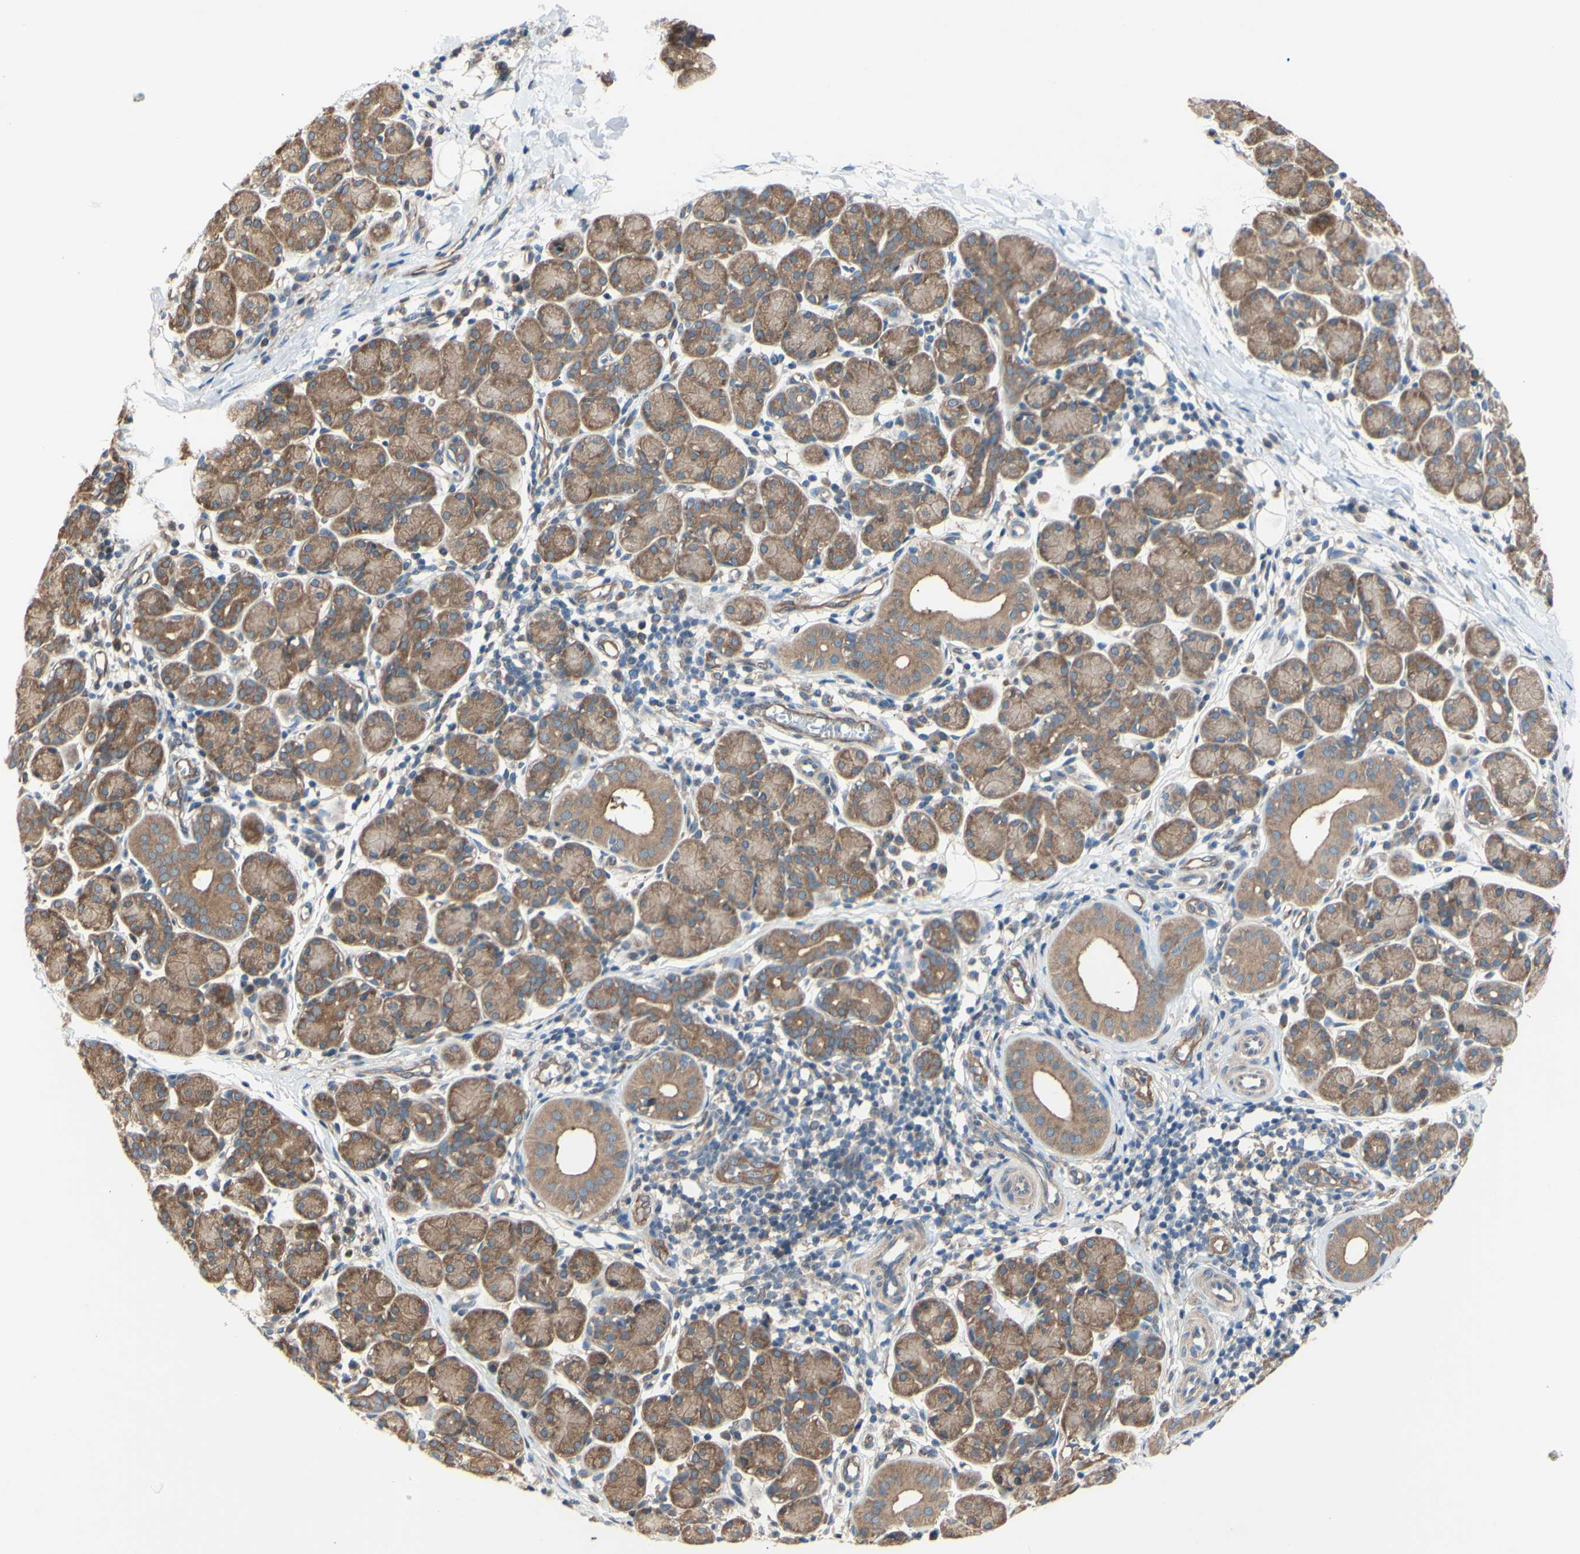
{"staining": {"intensity": "moderate", "quantity": ">75%", "location": "cytoplasmic/membranous"}, "tissue": "salivary gland", "cell_type": "Glandular cells", "image_type": "normal", "snomed": [{"axis": "morphology", "description": "Normal tissue, NOS"}, {"axis": "morphology", "description": "Inflammation, NOS"}, {"axis": "topography", "description": "Lymph node"}, {"axis": "topography", "description": "Salivary gland"}], "caption": "Protein expression analysis of benign salivary gland reveals moderate cytoplasmic/membranous positivity in approximately >75% of glandular cells.", "gene": "DYNLRB1", "patient": {"sex": "male", "age": 3}}